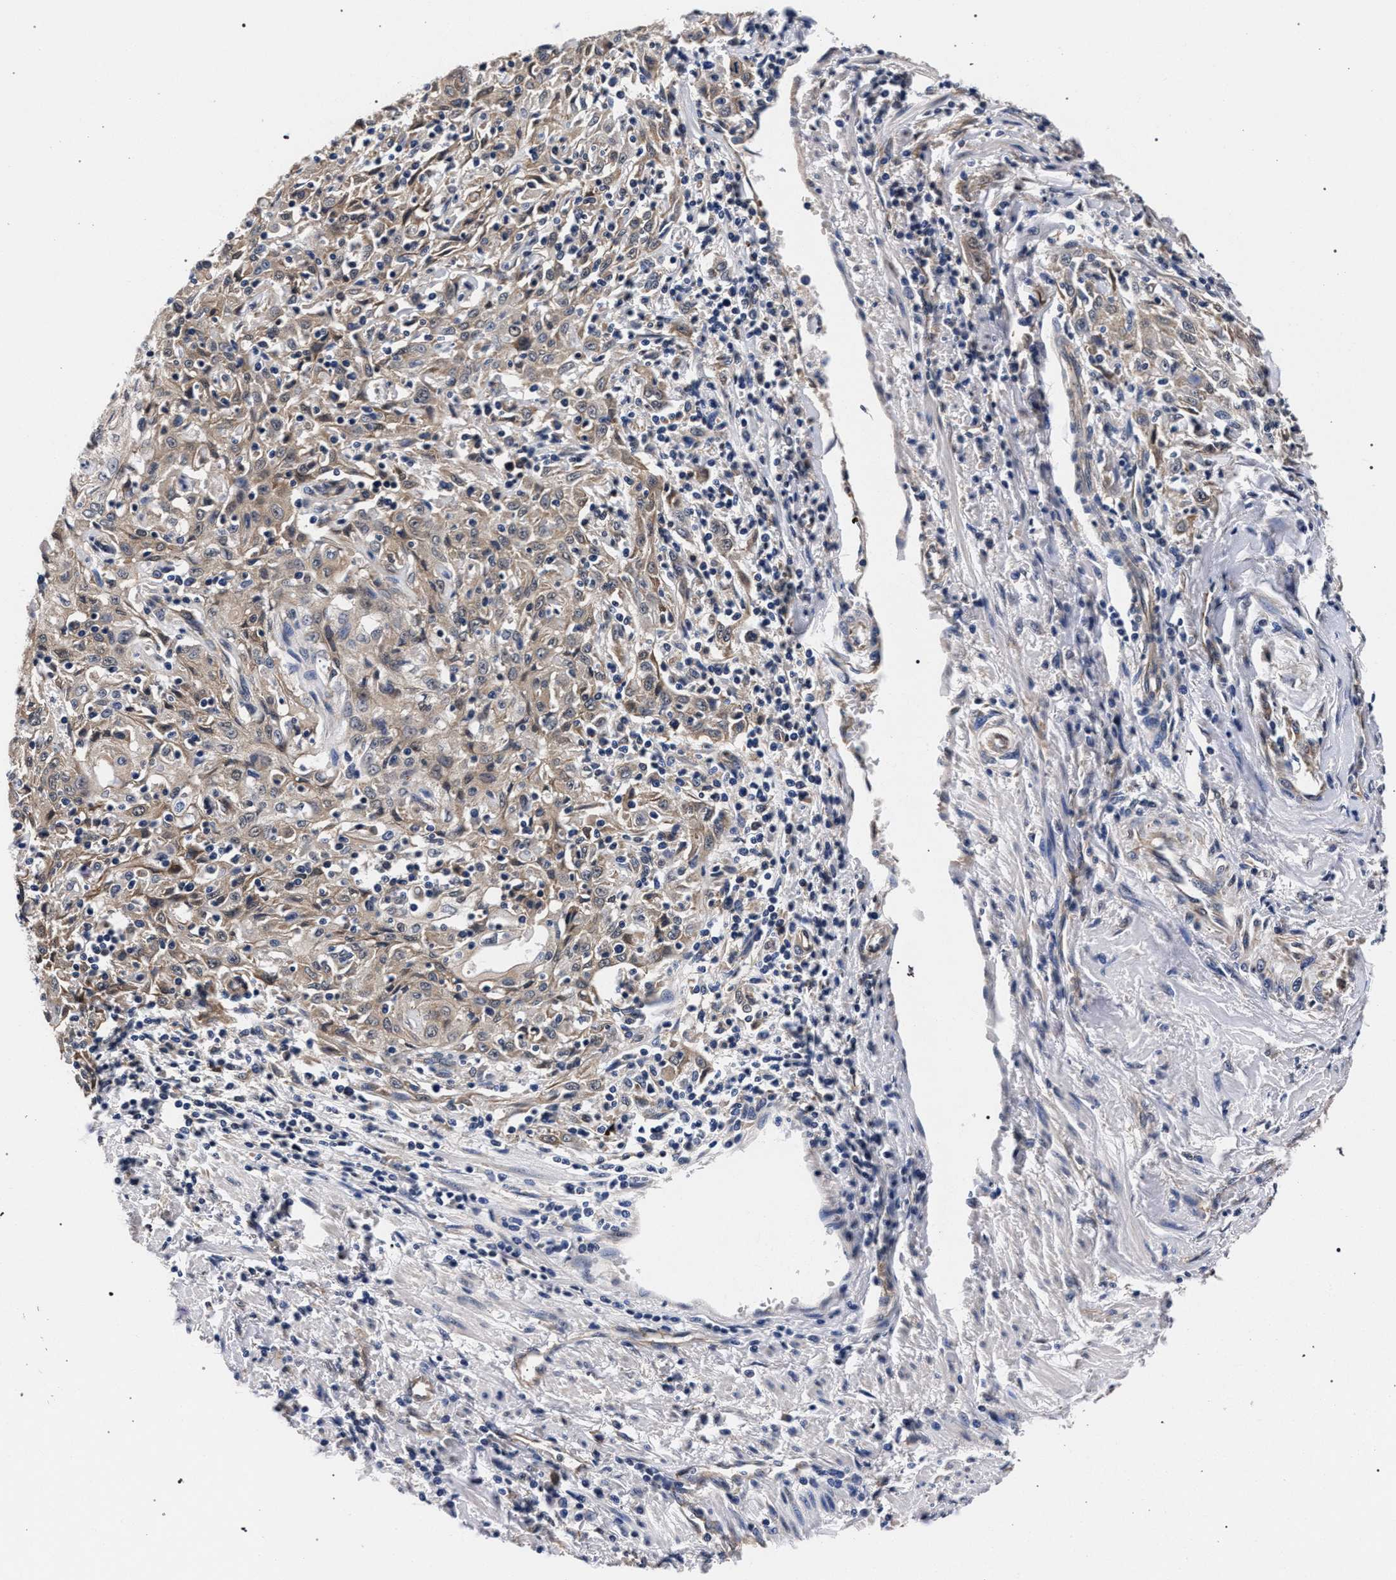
{"staining": {"intensity": "weak", "quantity": ">75%", "location": "cytoplasmic/membranous"}, "tissue": "skin cancer", "cell_type": "Tumor cells", "image_type": "cancer", "snomed": [{"axis": "morphology", "description": "Squamous cell carcinoma, NOS"}, {"axis": "morphology", "description": "Squamous cell carcinoma, metastatic, NOS"}, {"axis": "topography", "description": "Skin"}, {"axis": "topography", "description": "Lymph node"}], "caption": "Tumor cells show low levels of weak cytoplasmic/membranous positivity in approximately >75% of cells in human skin cancer (metastatic squamous cell carcinoma).", "gene": "RBM33", "patient": {"sex": "male", "age": 75}}